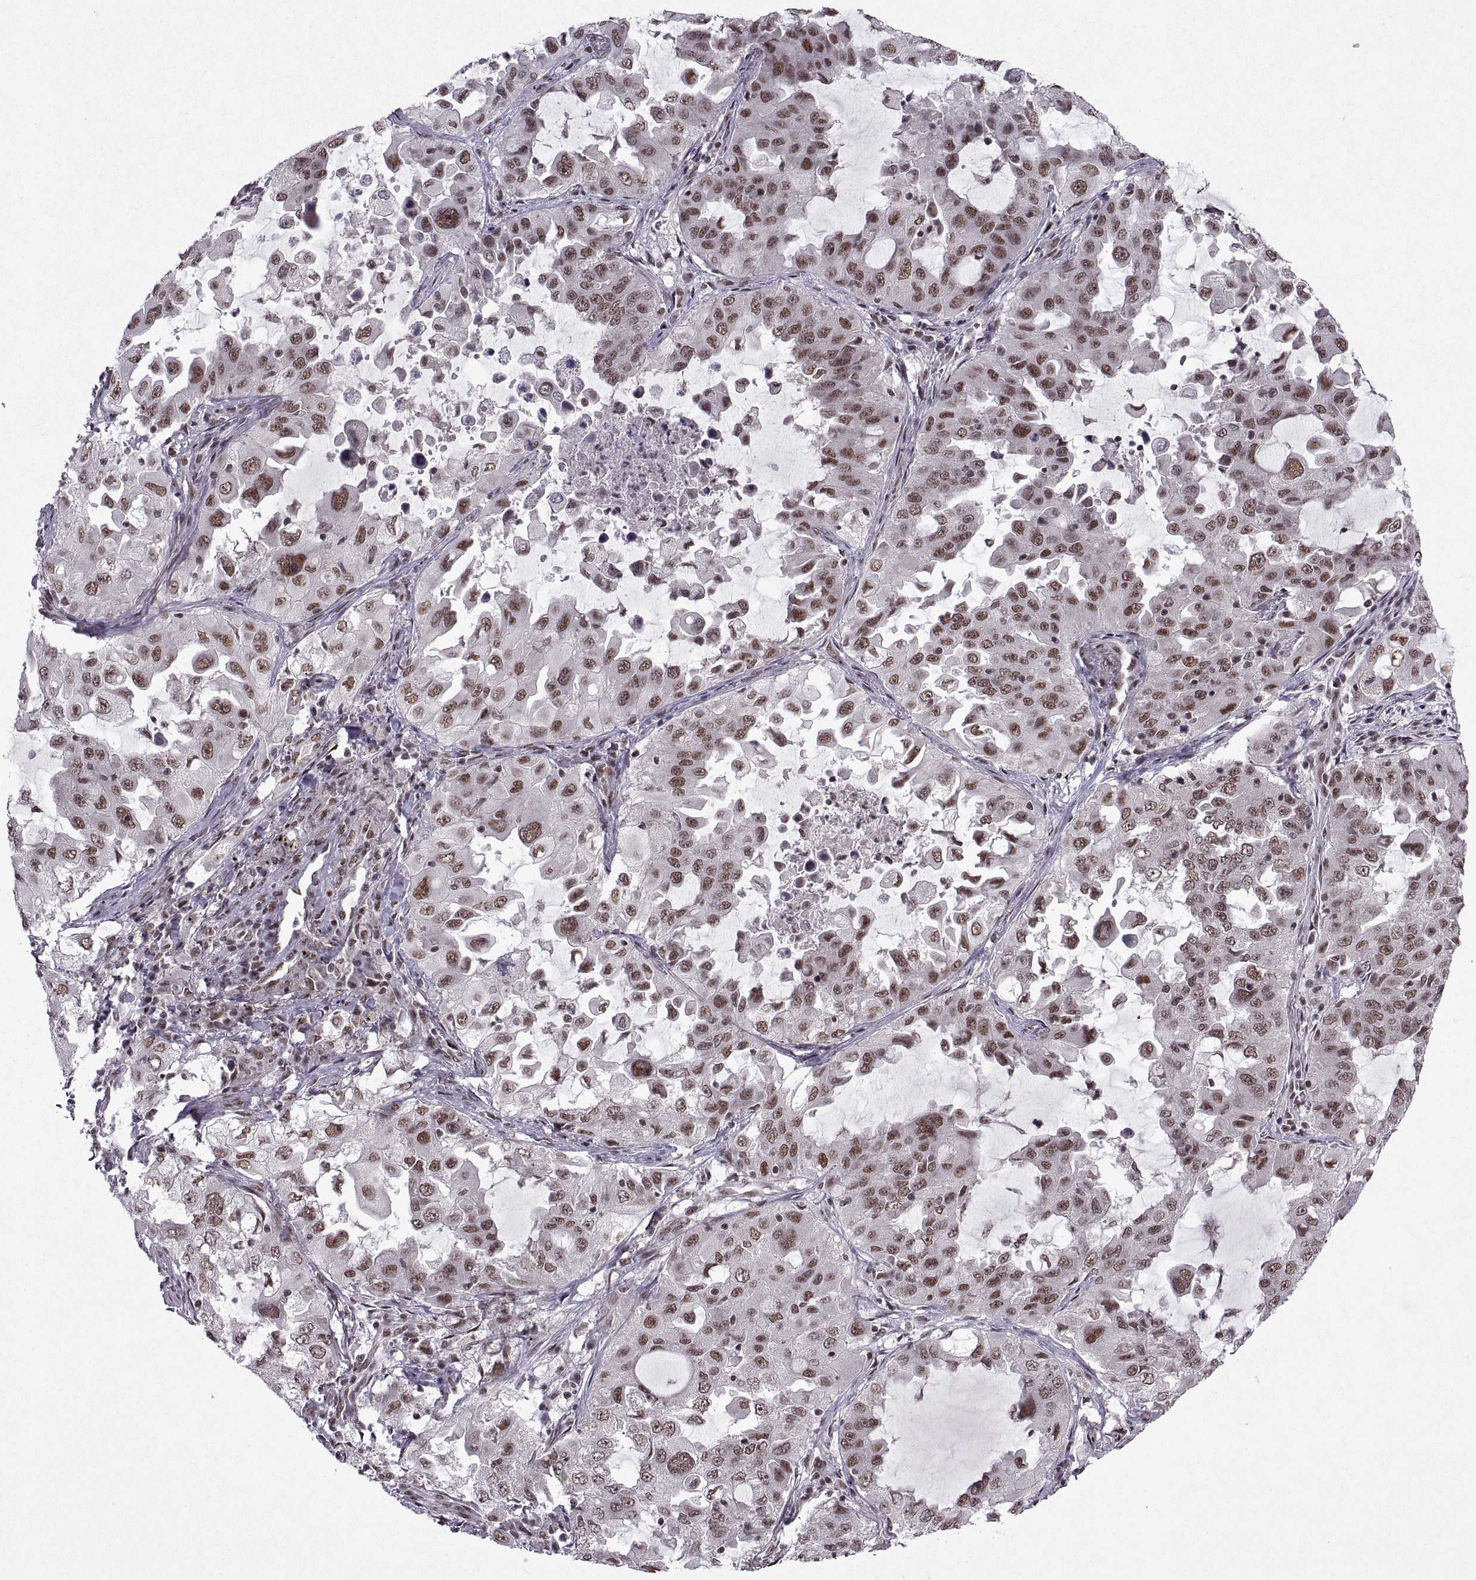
{"staining": {"intensity": "moderate", "quantity": ">75%", "location": "nuclear"}, "tissue": "lung cancer", "cell_type": "Tumor cells", "image_type": "cancer", "snomed": [{"axis": "morphology", "description": "Adenocarcinoma, NOS"}, {"axis": "topography", "description": "Lung"}], "caption": "IHC image of neoplastic tissue: lung cancer (adenocarcinoma) stained using IHC exhibits medium levels of moderate protein expression localized specifically in the nuclear of tumor cells, appearing as a nuclear brown color.", "gene": "MT1E", "patient": {"sex": "female", "age": 61}}